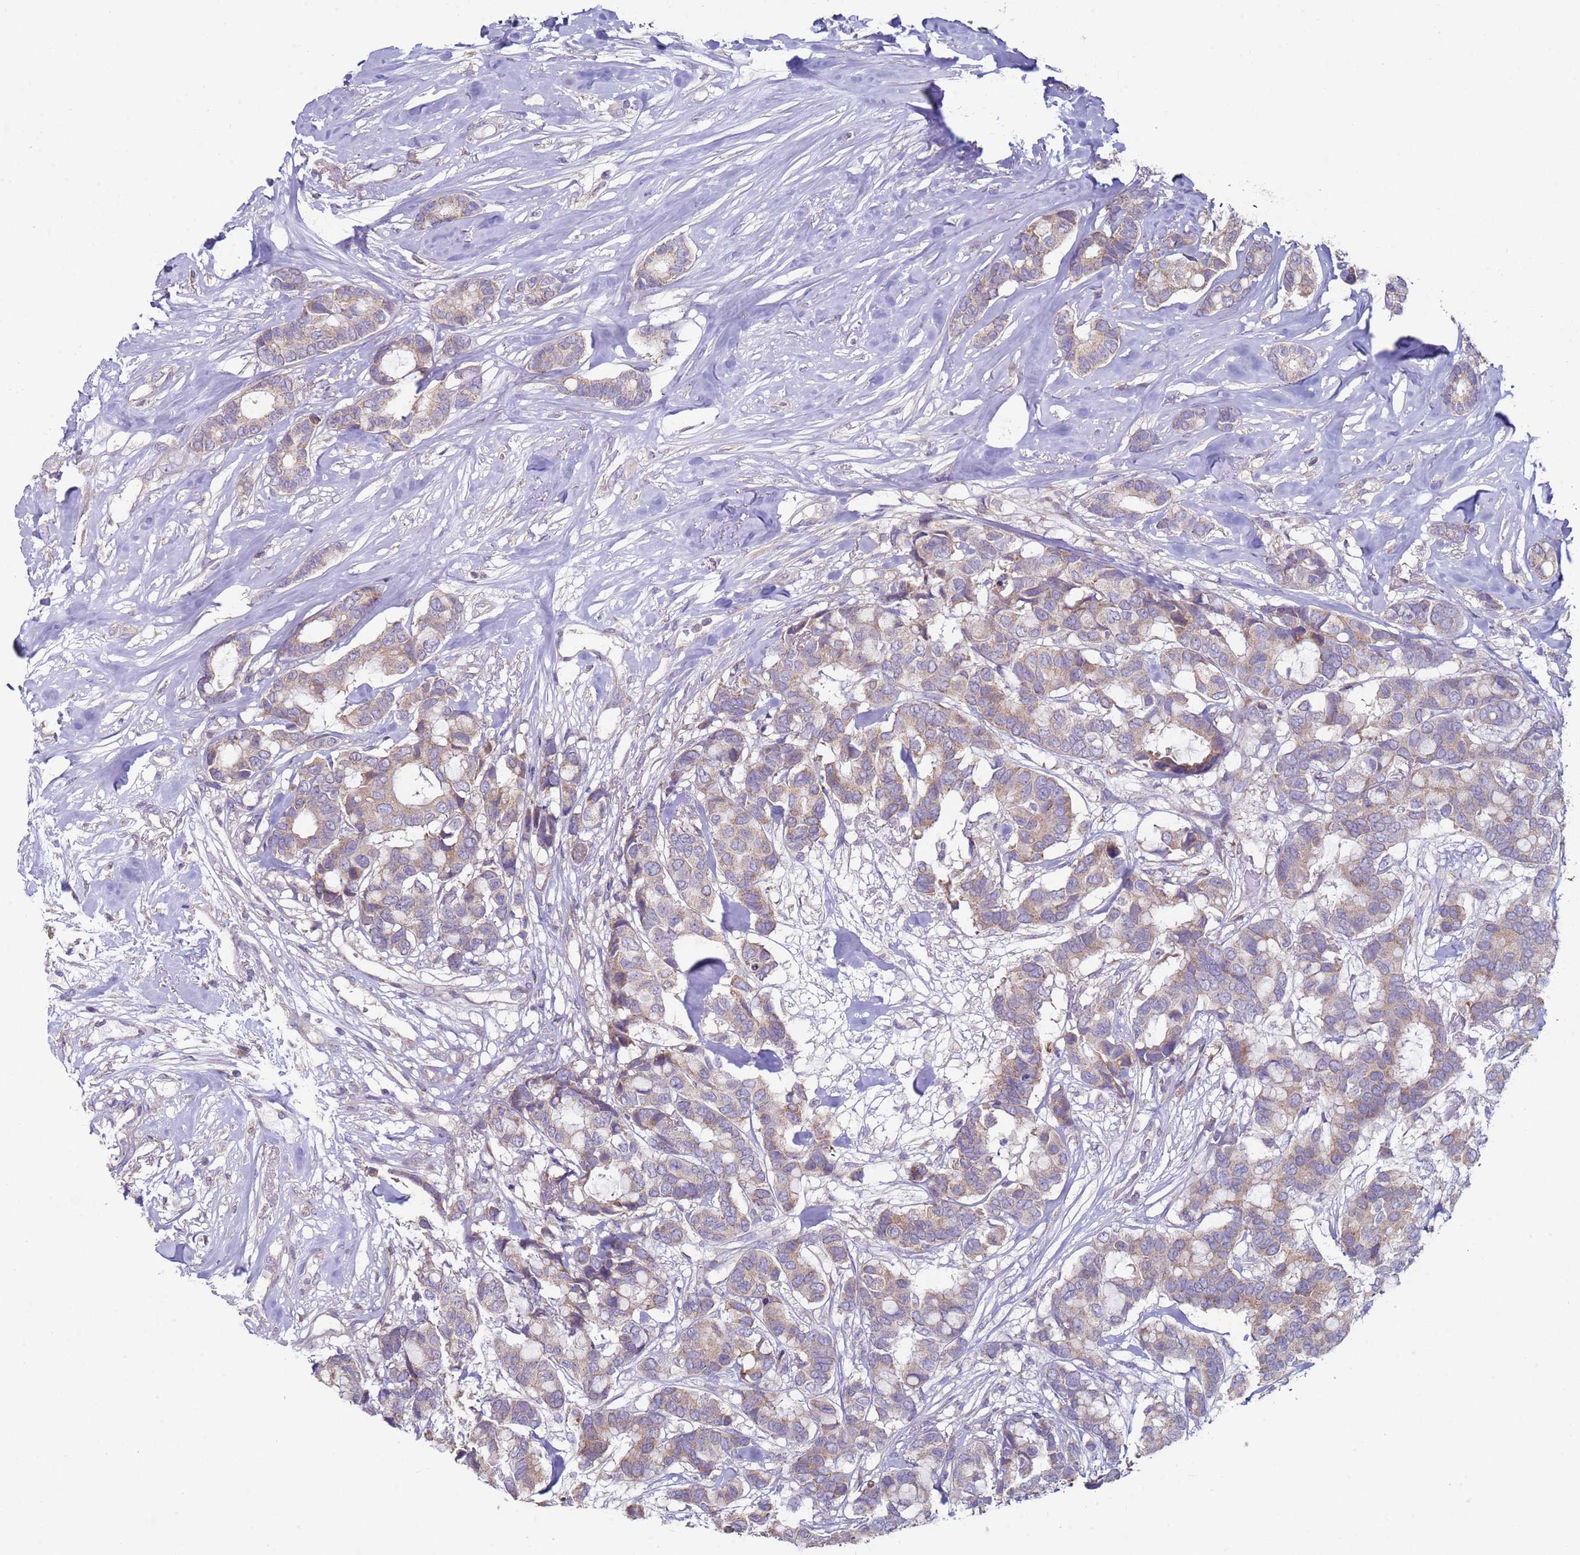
{"staining": {"intensity": "weak", "quantity": "<25%", "location": "cytoplasmic/membranous"}, "tissue": "breast cancer", "cell_type": "Tumor cells", "image_type": "cancer", "snomed": [{"axis": "morphology", "description": "Duct carcinoma"}, {"axis": "topography", "description": "Breast"}], "caption": "An image of breast cancer stained for a protein demonstrates no brown staining in tumor cells.", "gene": "DIP2B", "patient": {"sex": "female", "age": 87}}